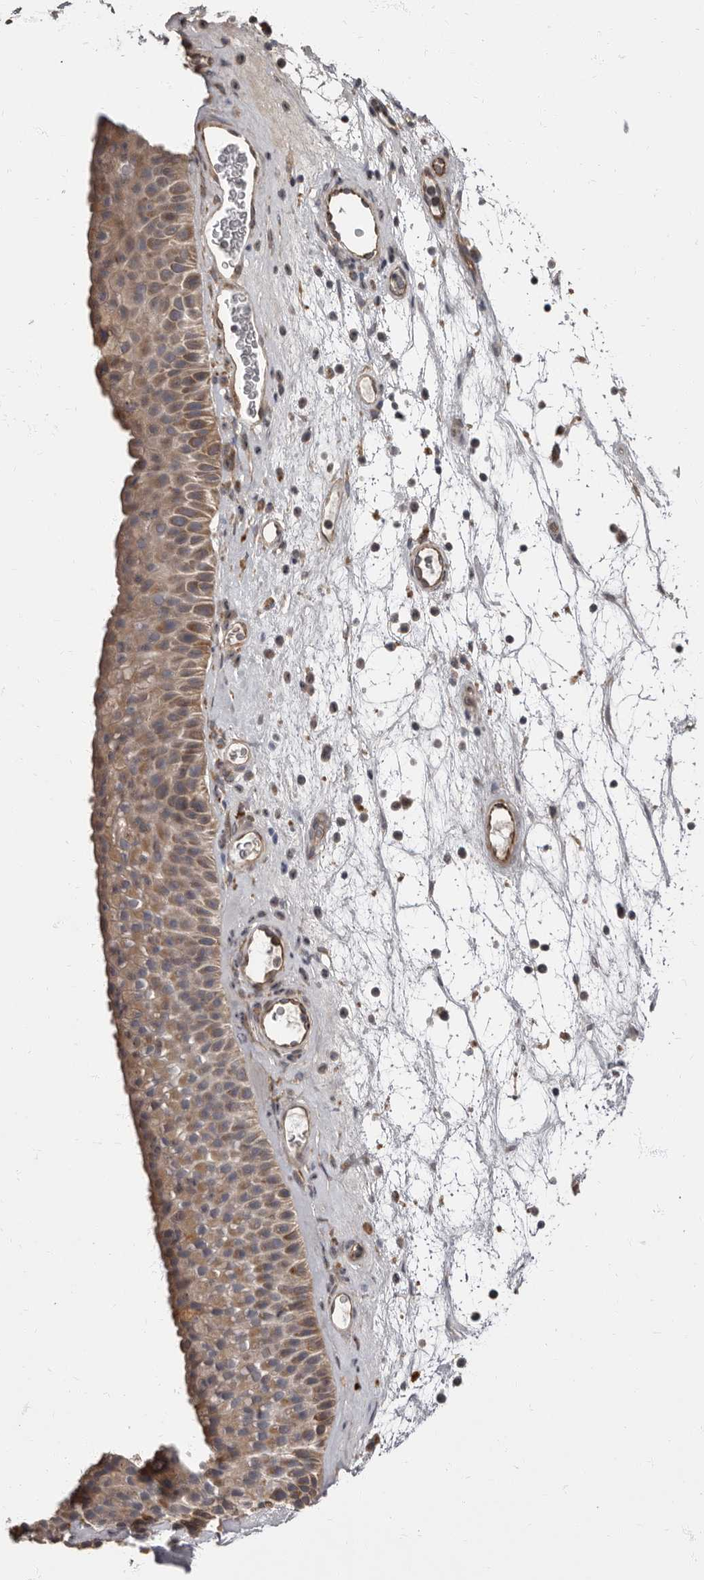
{"staining": {"intensity": "moderate", "quantity": ">75%", "location": "cytoplasmic/membranous"}, "tissue": "nasopharynx", "cell_type": "Respiratory epithelial cells", "image_type": "normal", "snomed": [{"axis": "morphology", "description": "Normal tissue, NOS"}, {"axis": "topography", "description": "Nasopharynx"}], "caption": "IHC staining of benign nasopharynx, which demonstrates medium levels of moderate cytoplasmic/membranous positivity in approximately >75% of respiratory epithelial cells indicating moderate cytoplasmic/membranous protein staining. The staining was performed using DAB (3,3'-diaminobenzidine) (brown) for protein detection and nuclei were counterstained in hematoxylin (blue).", "gene": "ADCY2", "patient": {"sex": "male", "age": 64}}